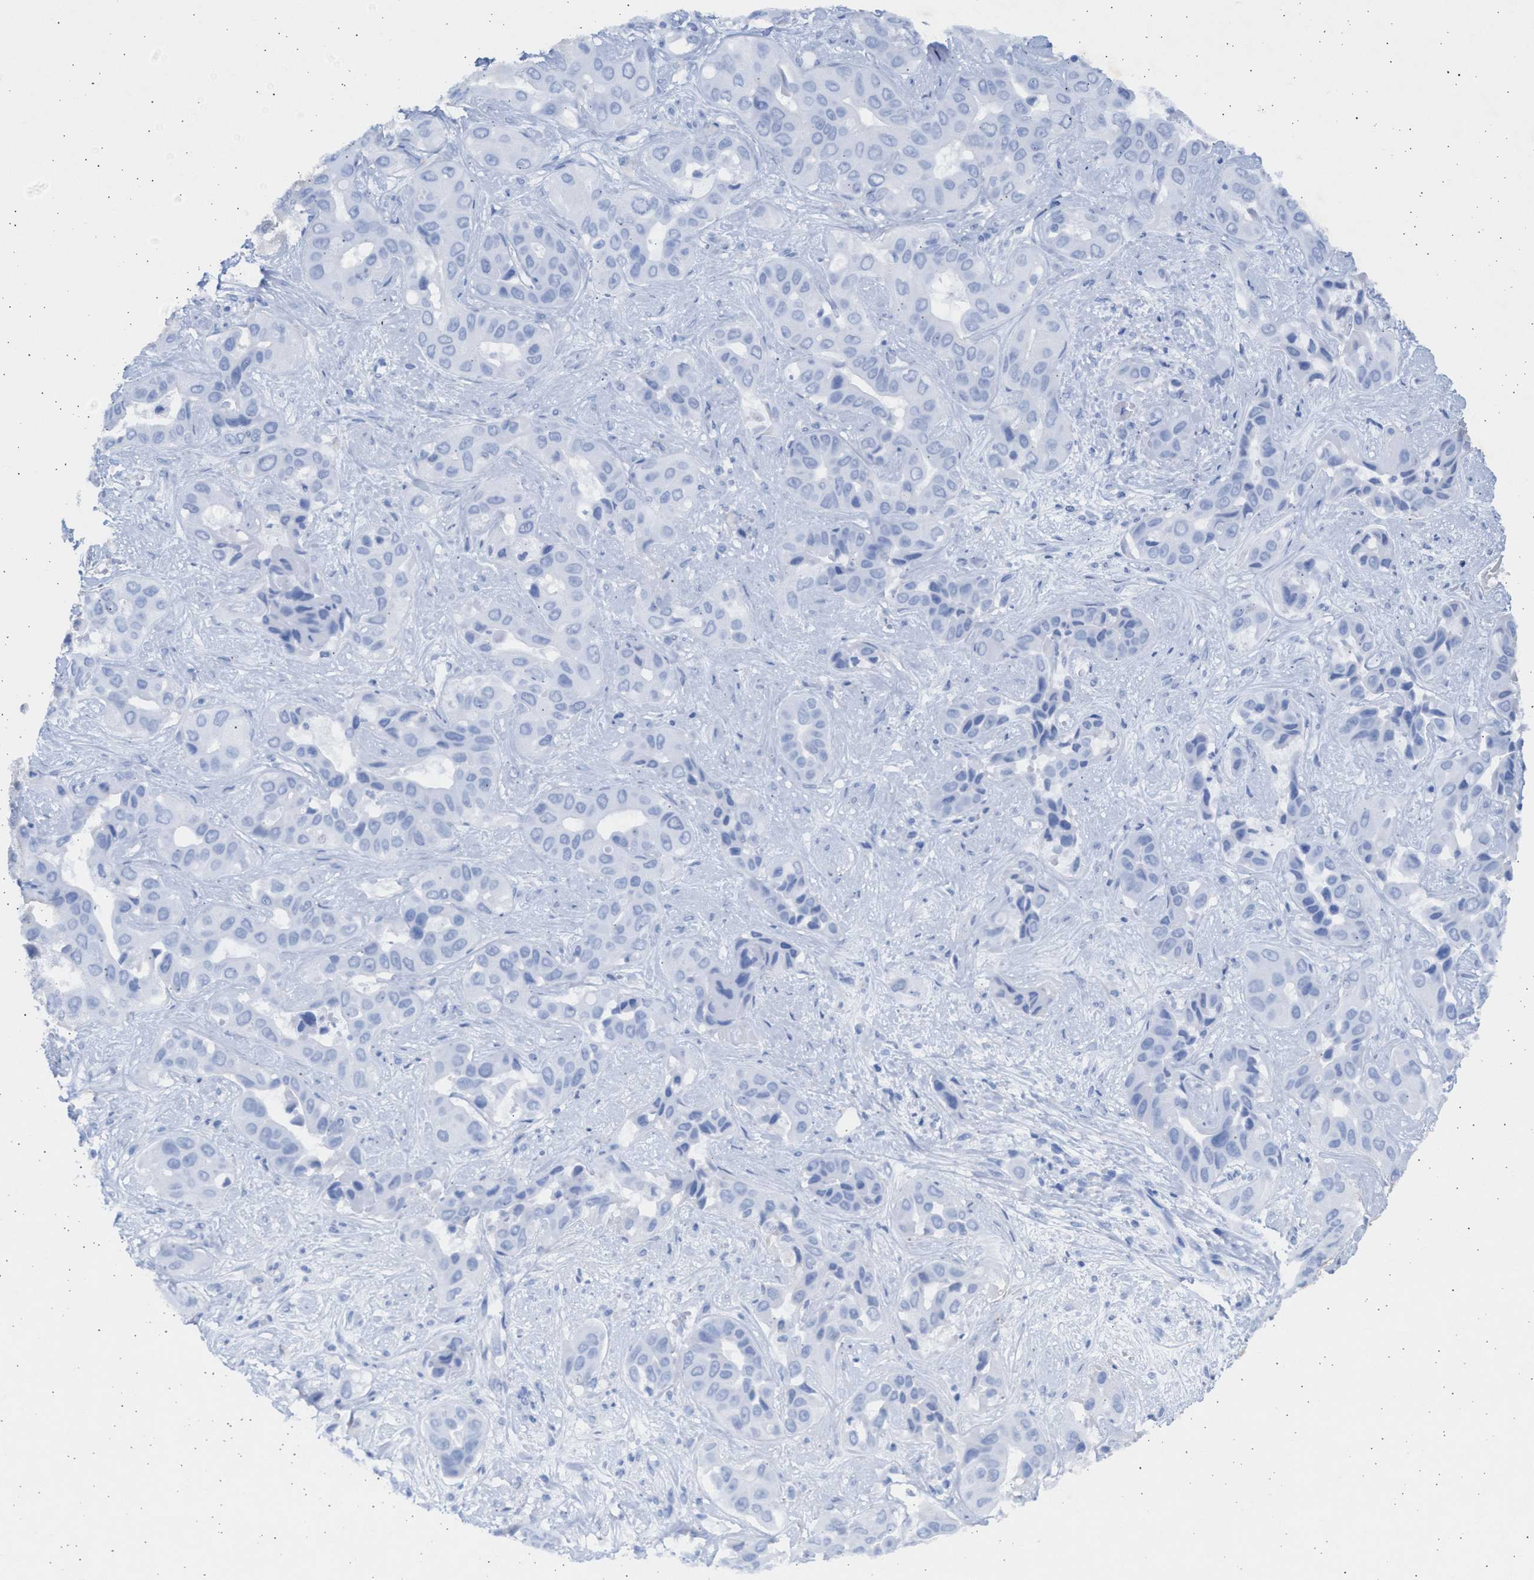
{"staining": {"intensity": "negative", "quantity": "none", "location": "none"}, "tissue": "liver cancer", "cell_type": "Tumor cells", "image_type": "cancer", "snomed": [{"axis": "morphology", "description": "Cholangiocarcinoma"}, {"axis": "topography", "description": "Liver"}], "caption": "Tumor cells show no significant protein staining in cholangiocarcinoma (liver).", "gene": "NBR1", "patient": {"sex": "female", "age": 52}}